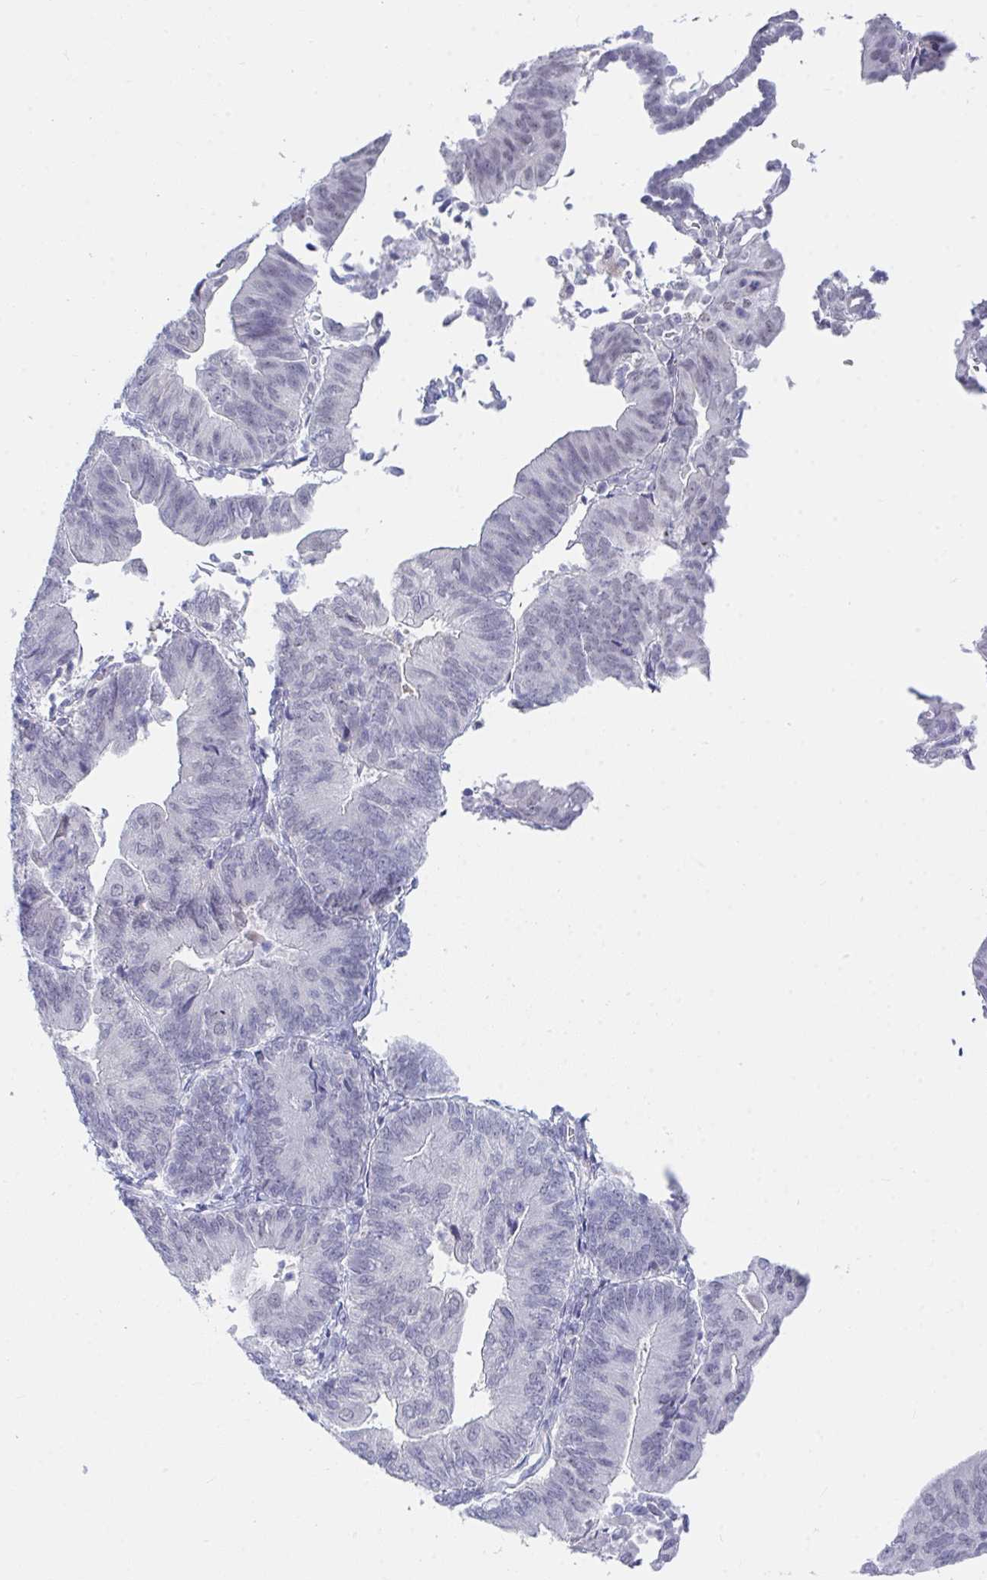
{"staining": {"intensity": "negative", "quantity": "none", "location": "none"}, "tissue": "endometrial cancer", "cell_type": "Tumor cells", "image_type": "cancer", "snomed": [{"axis": "morphology", "description": "Adenocarcinoma, NOS"}, {"axis": "topography", "description": "Endometrium"}], "caption": "High magnification brightfield microscopy of endometrial adenocarcinoma stained with DAB (3,3'-diaminobenzidine) (brown) and counterstained with hematoxylin (blue): tumor cells show no significant positivity.", "gene": "DAOA", "patient": {"sex": "female", "age": 65}}